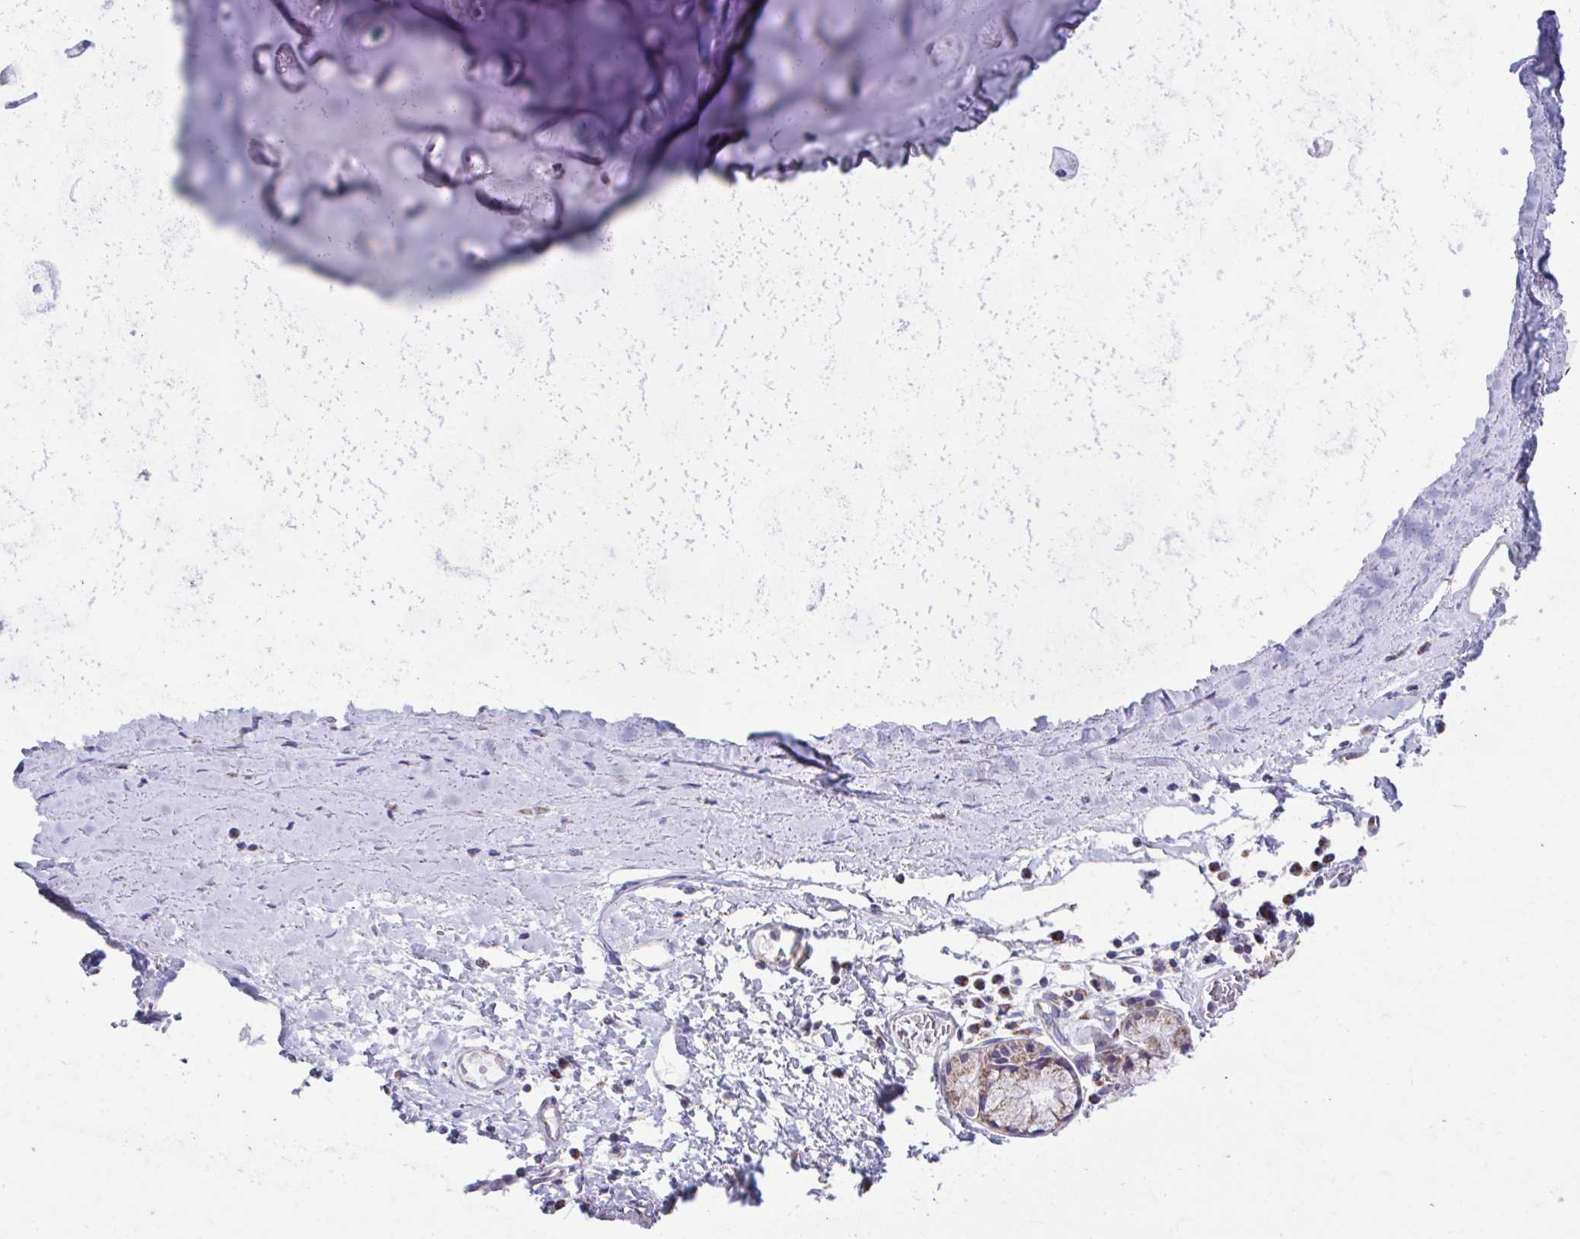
{"staining": {"intensity": "negative", "quantity": "none", "location": "none"}, "tissue": "adipose tissue", "cell_type": "Adipocytes", "image_type": "normal", "snomed": [{"axis": "morphology", "description": "Normal tissue, NOS"}, {"axis": "morphology", "description": "Degeneration, NOS"}, {"axis": "topography", "description": "Cartilage tissue"}, {"axis": "topography", "description": "Lung"}], "caption": "IHC histopathology image of normal adipose tissue: human adipose tissue stained with DAB reveals no significant protein staining in adipocytes.", "gene": "MRPL19", "patient": {"sex": "female", "age": 61}}